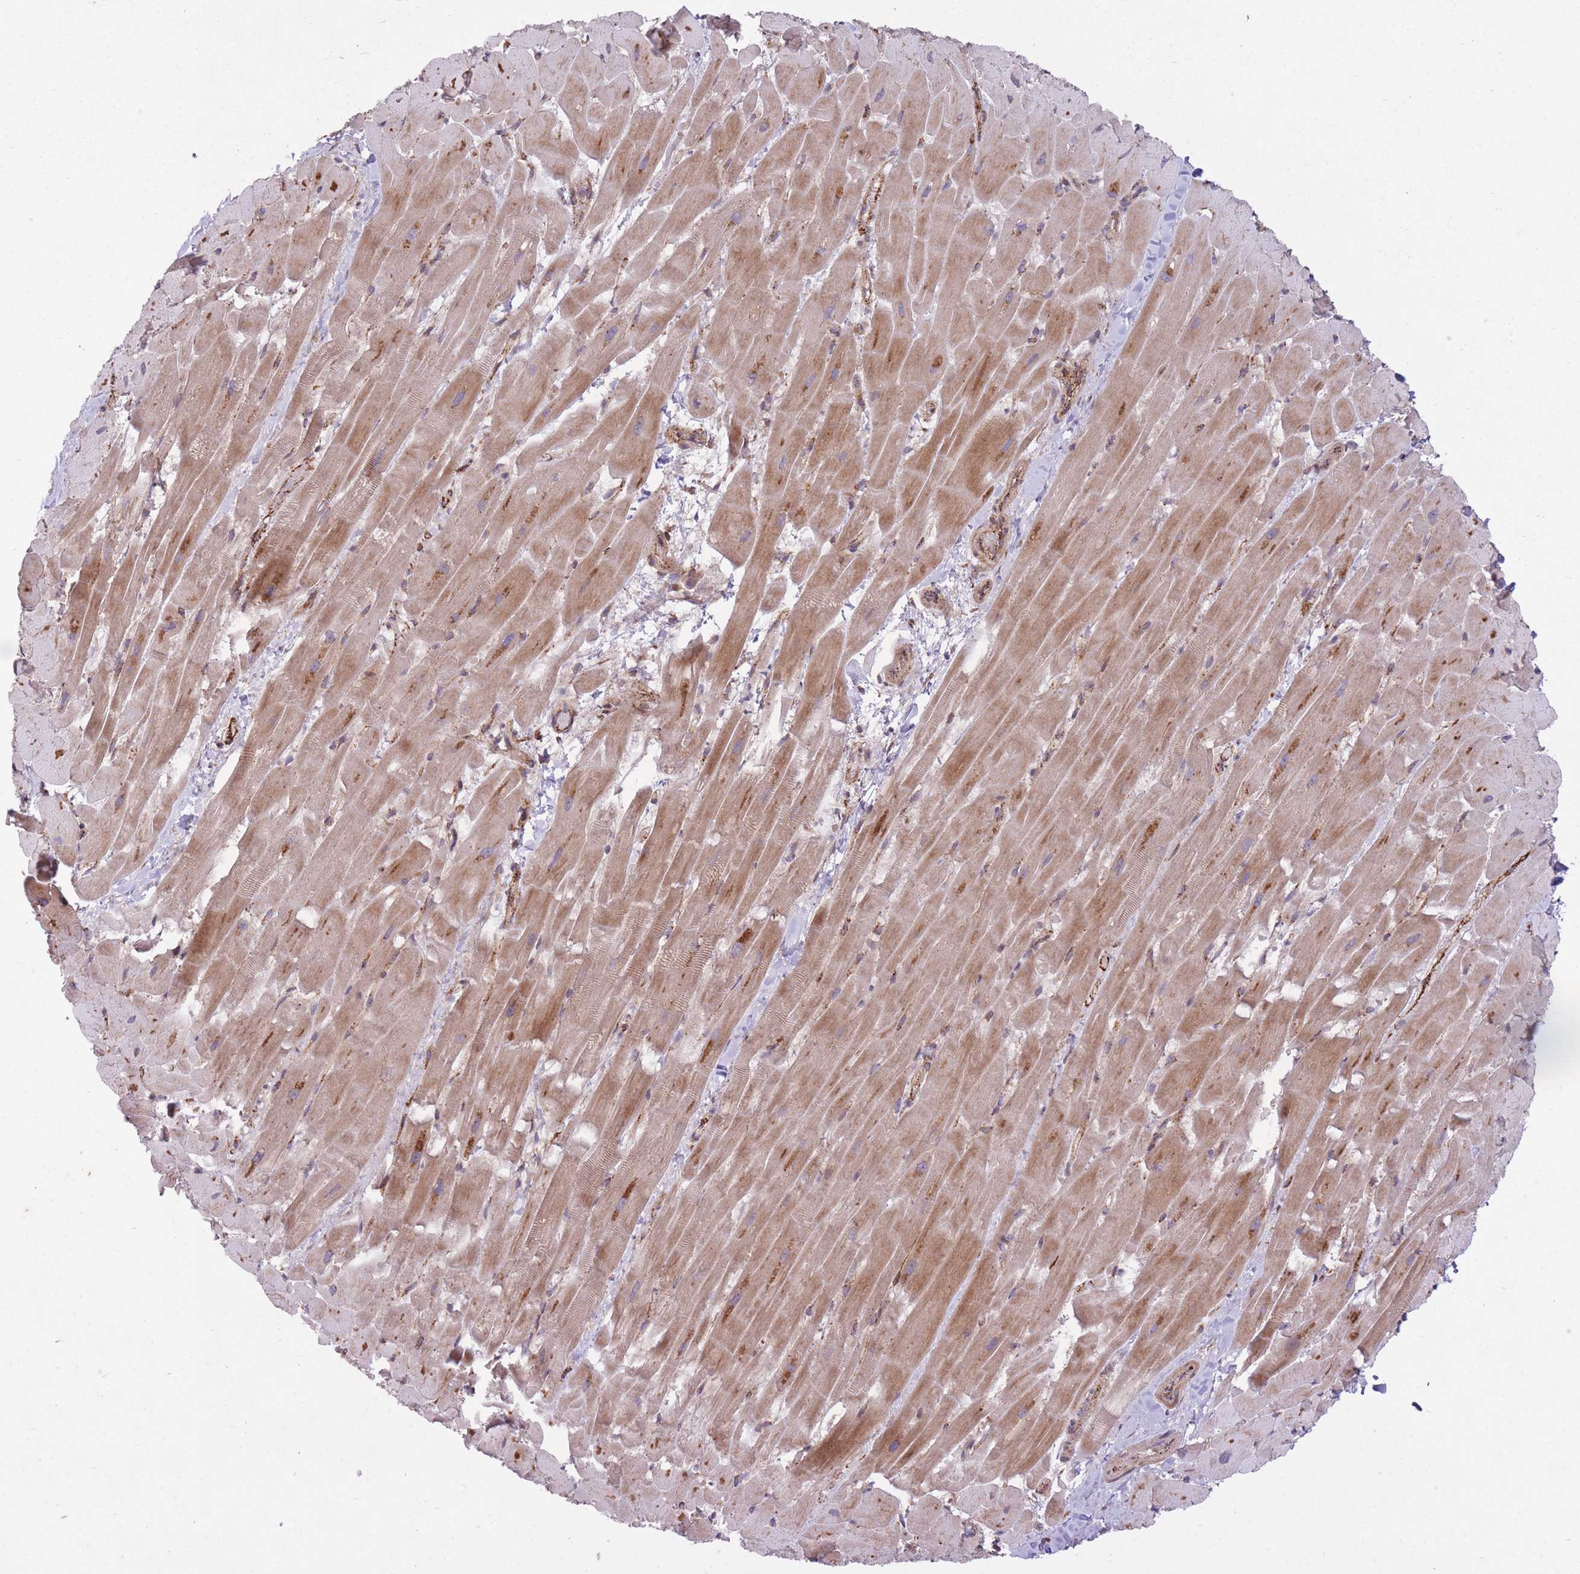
{"staining": {"intensity": "moderate", "quantity": "25%-75%", "location": "cytoplasmic/membranous"}, "tissue": "heart muscle", "cell_type": "Cardiomyocytes", "image_type": "normal", "snomed": [{"axis": "morphology", "description": "Normal tissue, NOS"}, {"axis": "topography", "description": "Heart"}], "caption": "Protein expression analysis of unremarkable heart muscle exhibits moderate cytoplasmic/membranous expression in approximately 25%-75% of cardiomyocytes.", "gene": "CISH", "patient": {"sex": "male", "age": 37}}